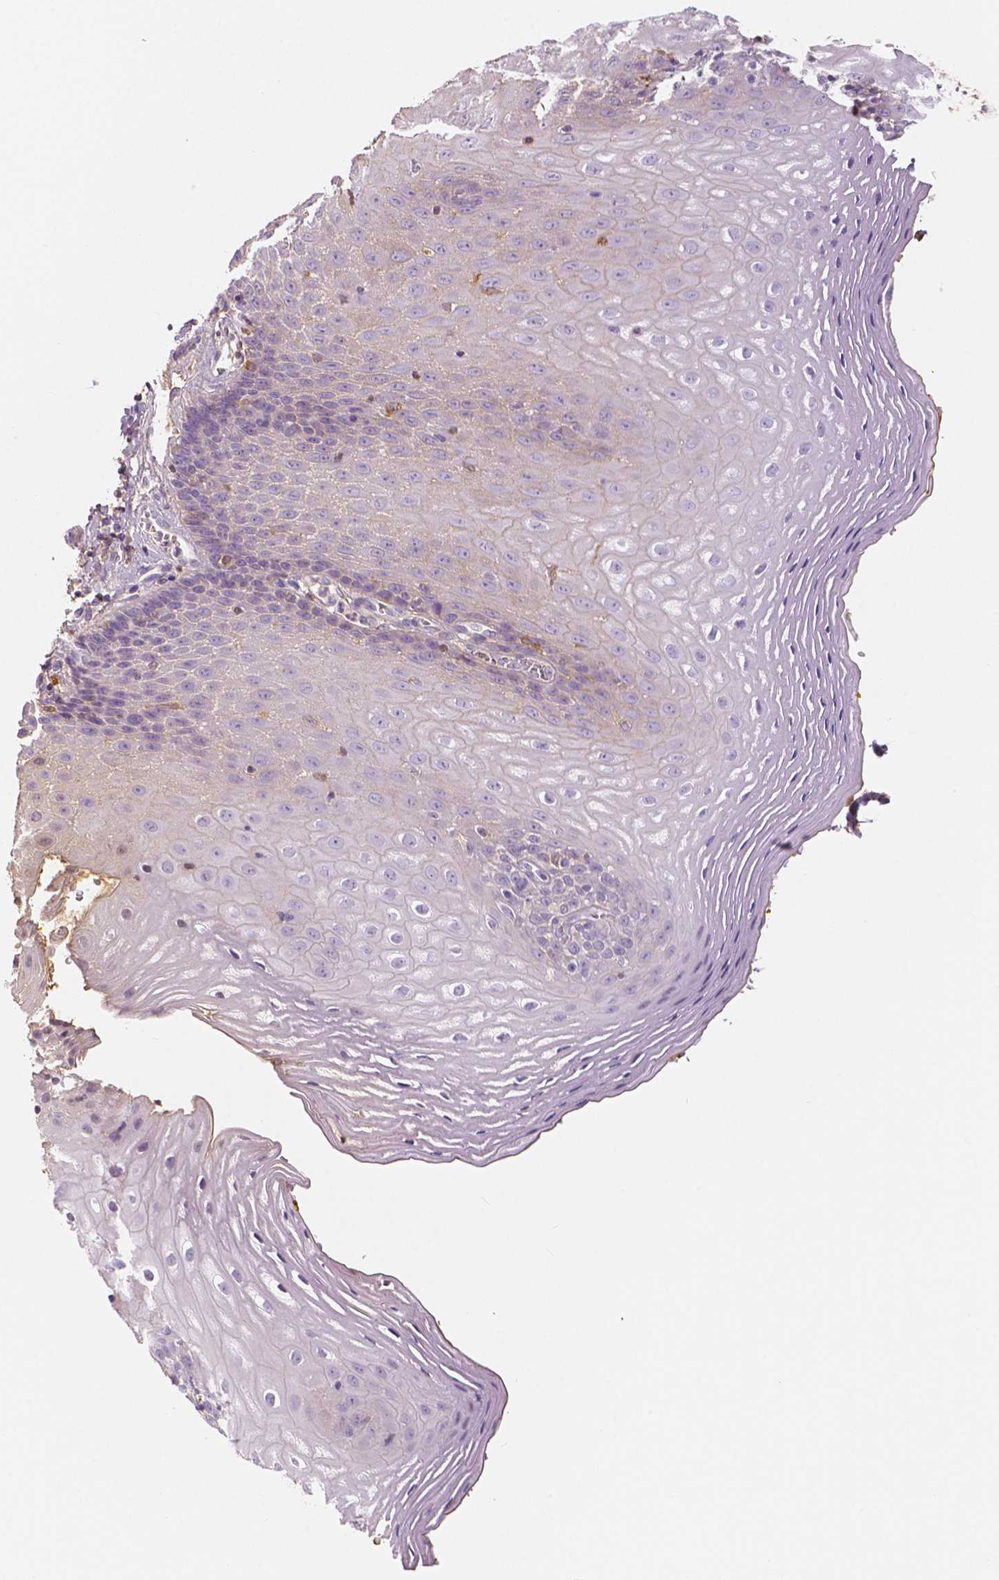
{"staining": {"intensity": "negative", "quantity": "none", "location": "none"}, "tissue": "esophagus", "cell_type": "Squamous epithelial cells", "image_type": "normal", "snomed": [{"axis": "morphology", "description": "Normal tissue, NOS"}, {"axis": "topography", "description": "Esophagus"}], "caption": "Immunohistochemistry photomicrograph of benign esophagus: human esophagus stained with DAB (3,3'-diaminobenzidine) demonstrates no significant protein staining in squamous epithelial cells.", "gene": "APOA4", "patient": {"sex": "female", "age": 68}}